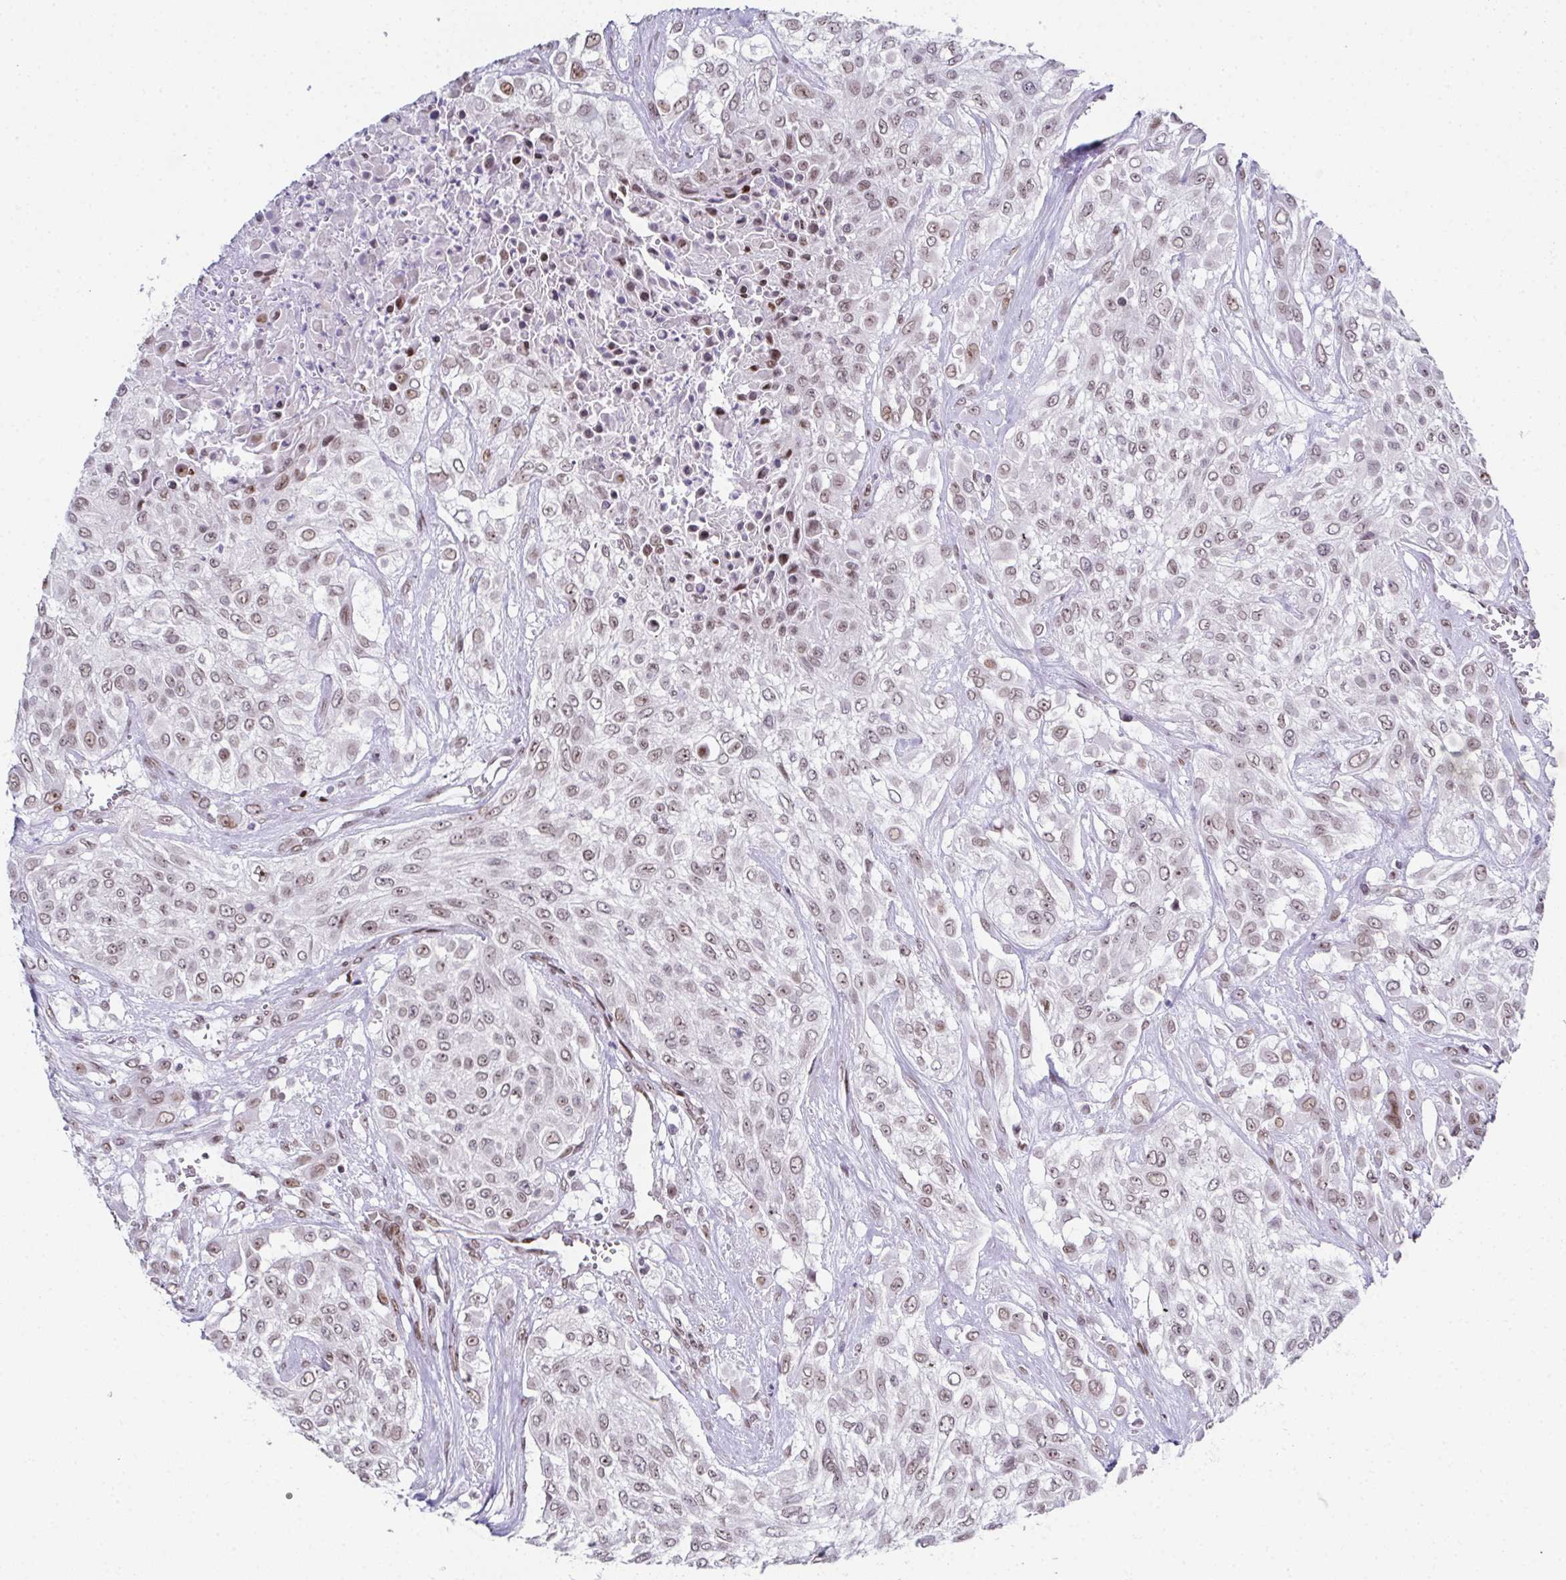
{"staining": {"intensity": "weak", "quantity": ">75%", "location": "nuclear"}, "tissue": "urothelial cancer", "cell_type": "Tumor cells", "image_type": "cancer", "snomed": [{"axis": "morphology", "description": "Urothelial carcinoma, High grade"}, {"axis": "topography", "description": "Urinary bladder"}], "caption": "Protein staining by immunohistochemistry shows weak nuclear expression in approximately >75% of tumor cells in high-grade urothelial carcinoma.", "gene": "RB1", "patient": {"sex": "male", "age": 57}}